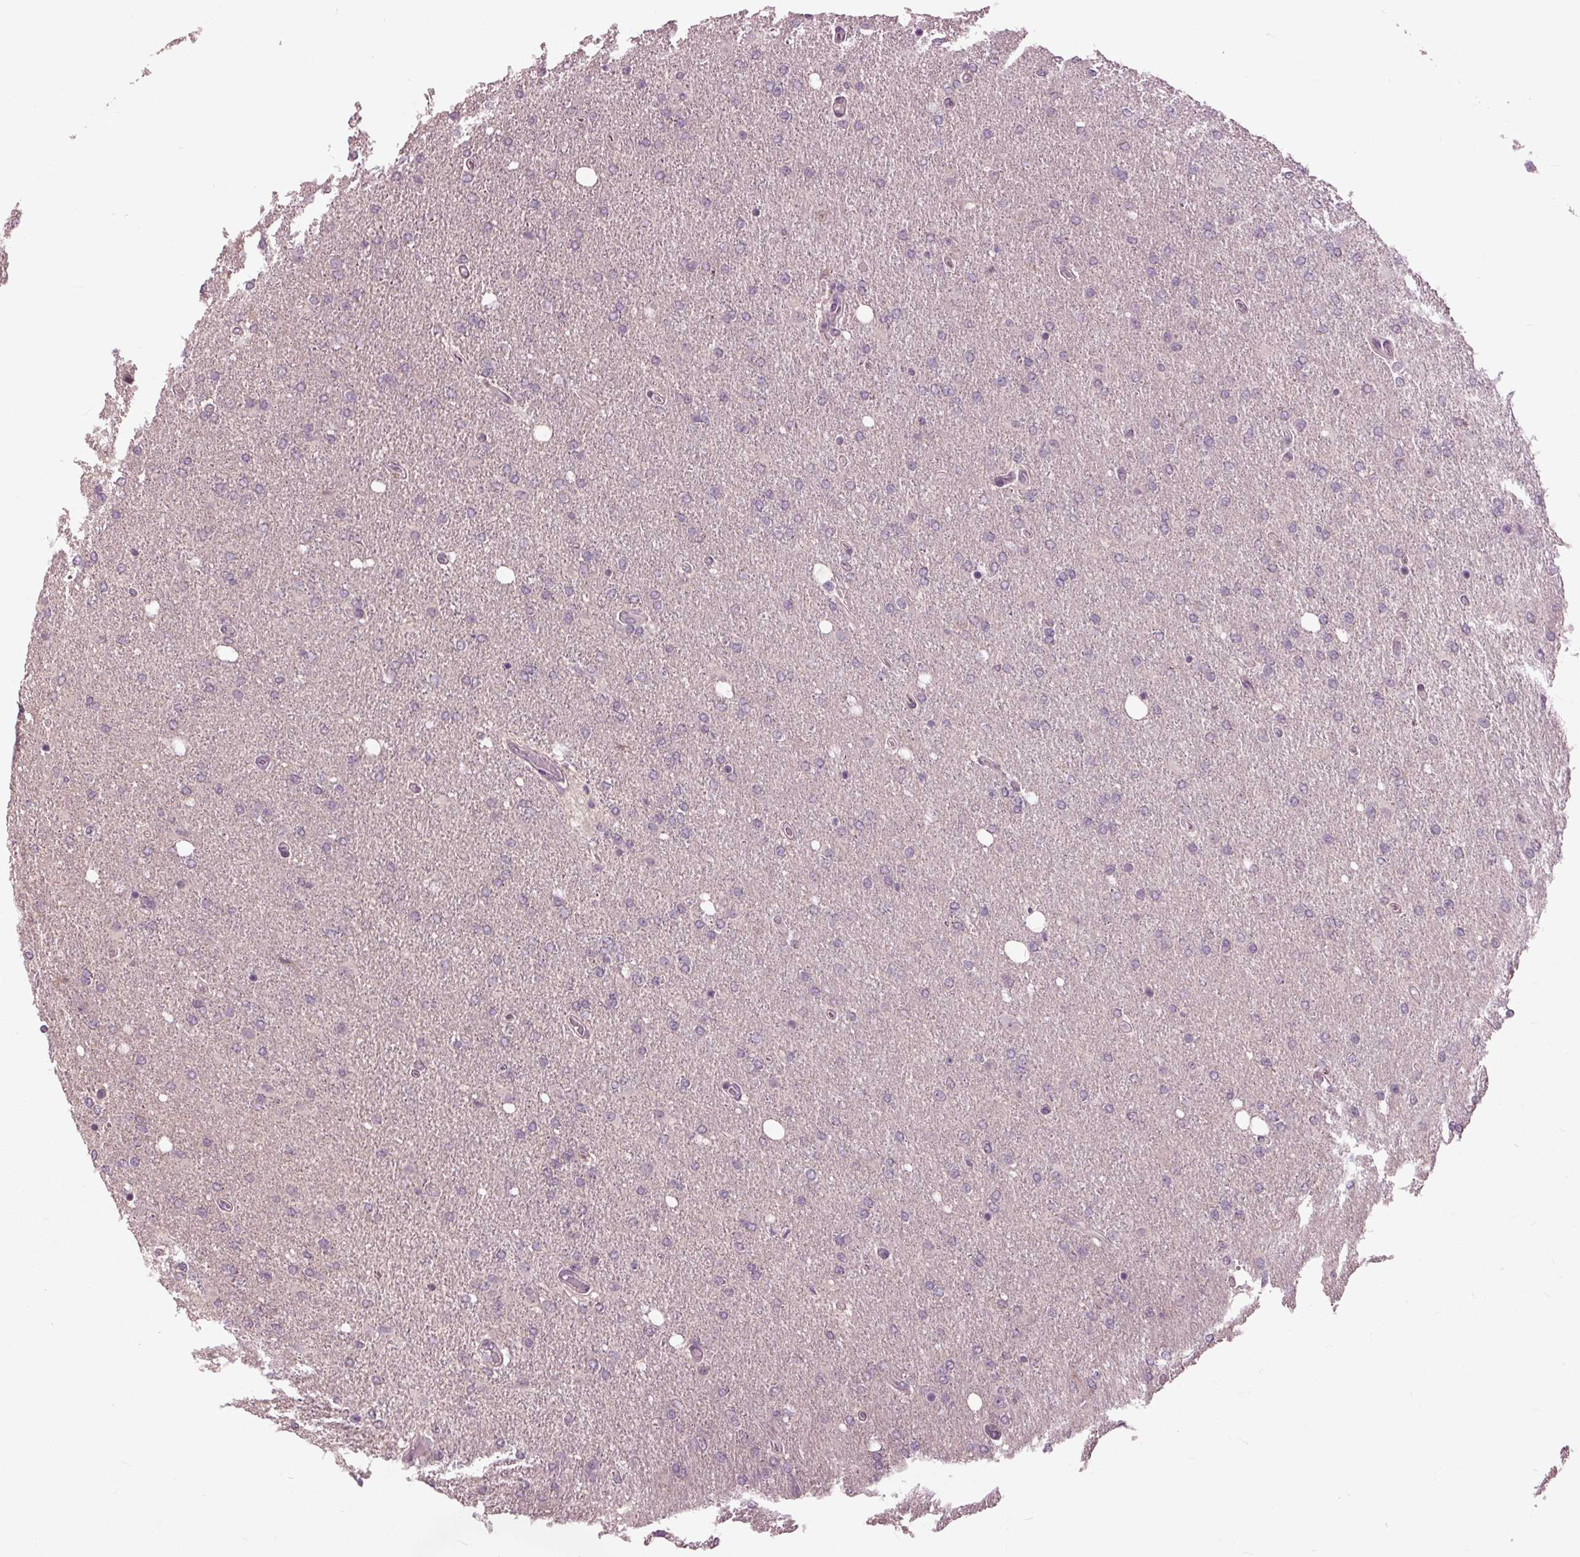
{"staining": {"intensity": "negative", "quantity": "none", "location": "none"}, "tissue": "glioma", "cell_type": "Tumor cells", "image_type": "cancer", "snomed": [{"axis": "morphology", "description": "Glioma, malignant, High grade"}, {"axis": "topography", "description": "Cerebral cortex"}], "caption": "Protein analysis of glioma shows no significant expression in tumor cells.", "gene": "SIGLEC6", "patient": {"sex": "male", "age": 70}}